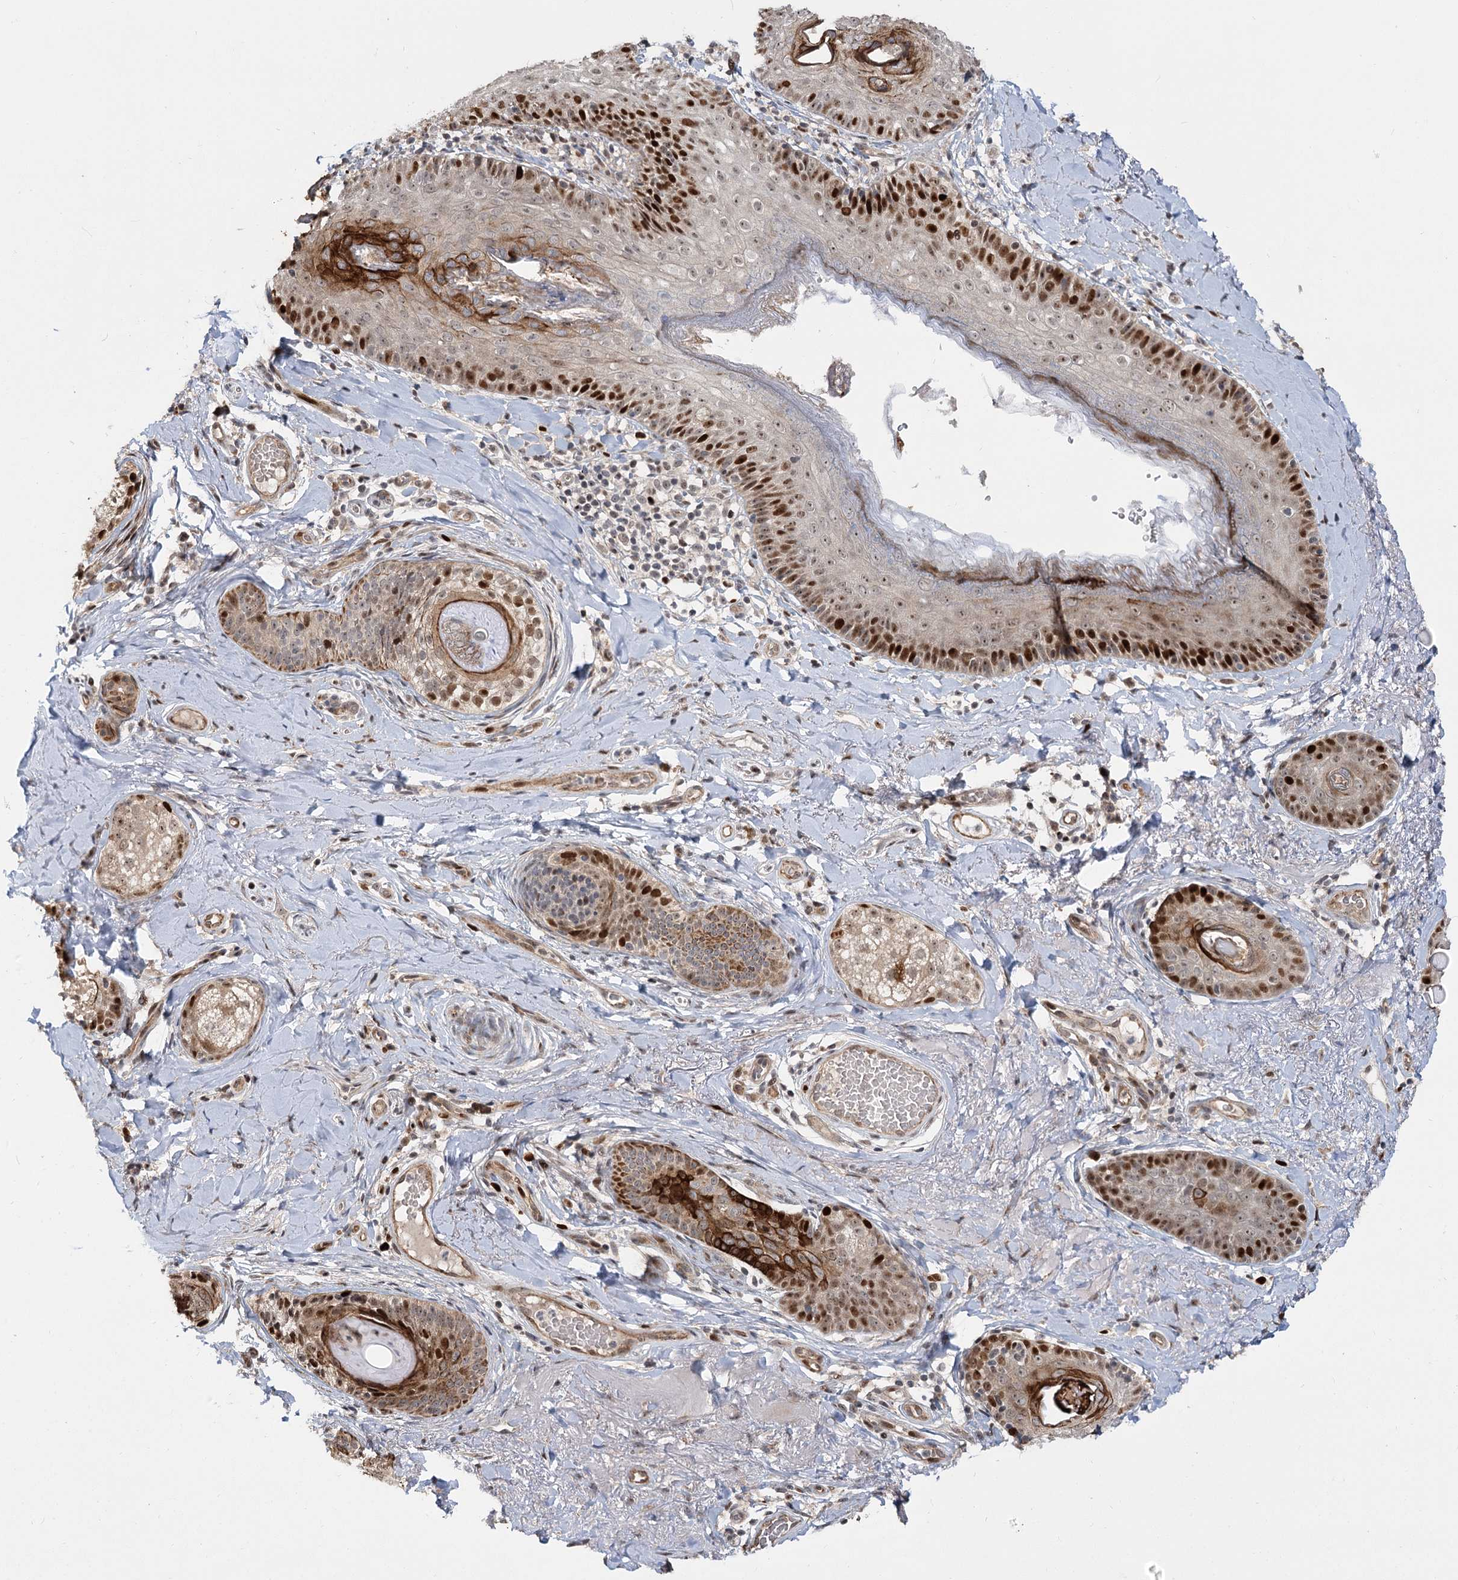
{"staining": {"intensity": "strong", "quantity": "<25%", "location": "cytoplasmic/membranous,nuclear"}, "tissue": "skin cancer", "cell_type": "Tumor cells", "image_type": "cancer", "snomed": [{"axis": "morphology", "description": "Basal cell carcinoma"}, {"axis": "topography", "description": "Skin"}], "caption": "High-power microscopy captured an immunohistochemistry (IHC) photomicrograph of skin cancer (basal cell carcinoma), revealing strong cytoplasmic/membranous and nuclear positivity in about <25% of tumor cells.", "gene": "PIK3C2A", "patient": {"sex": "male", "age": 62}}